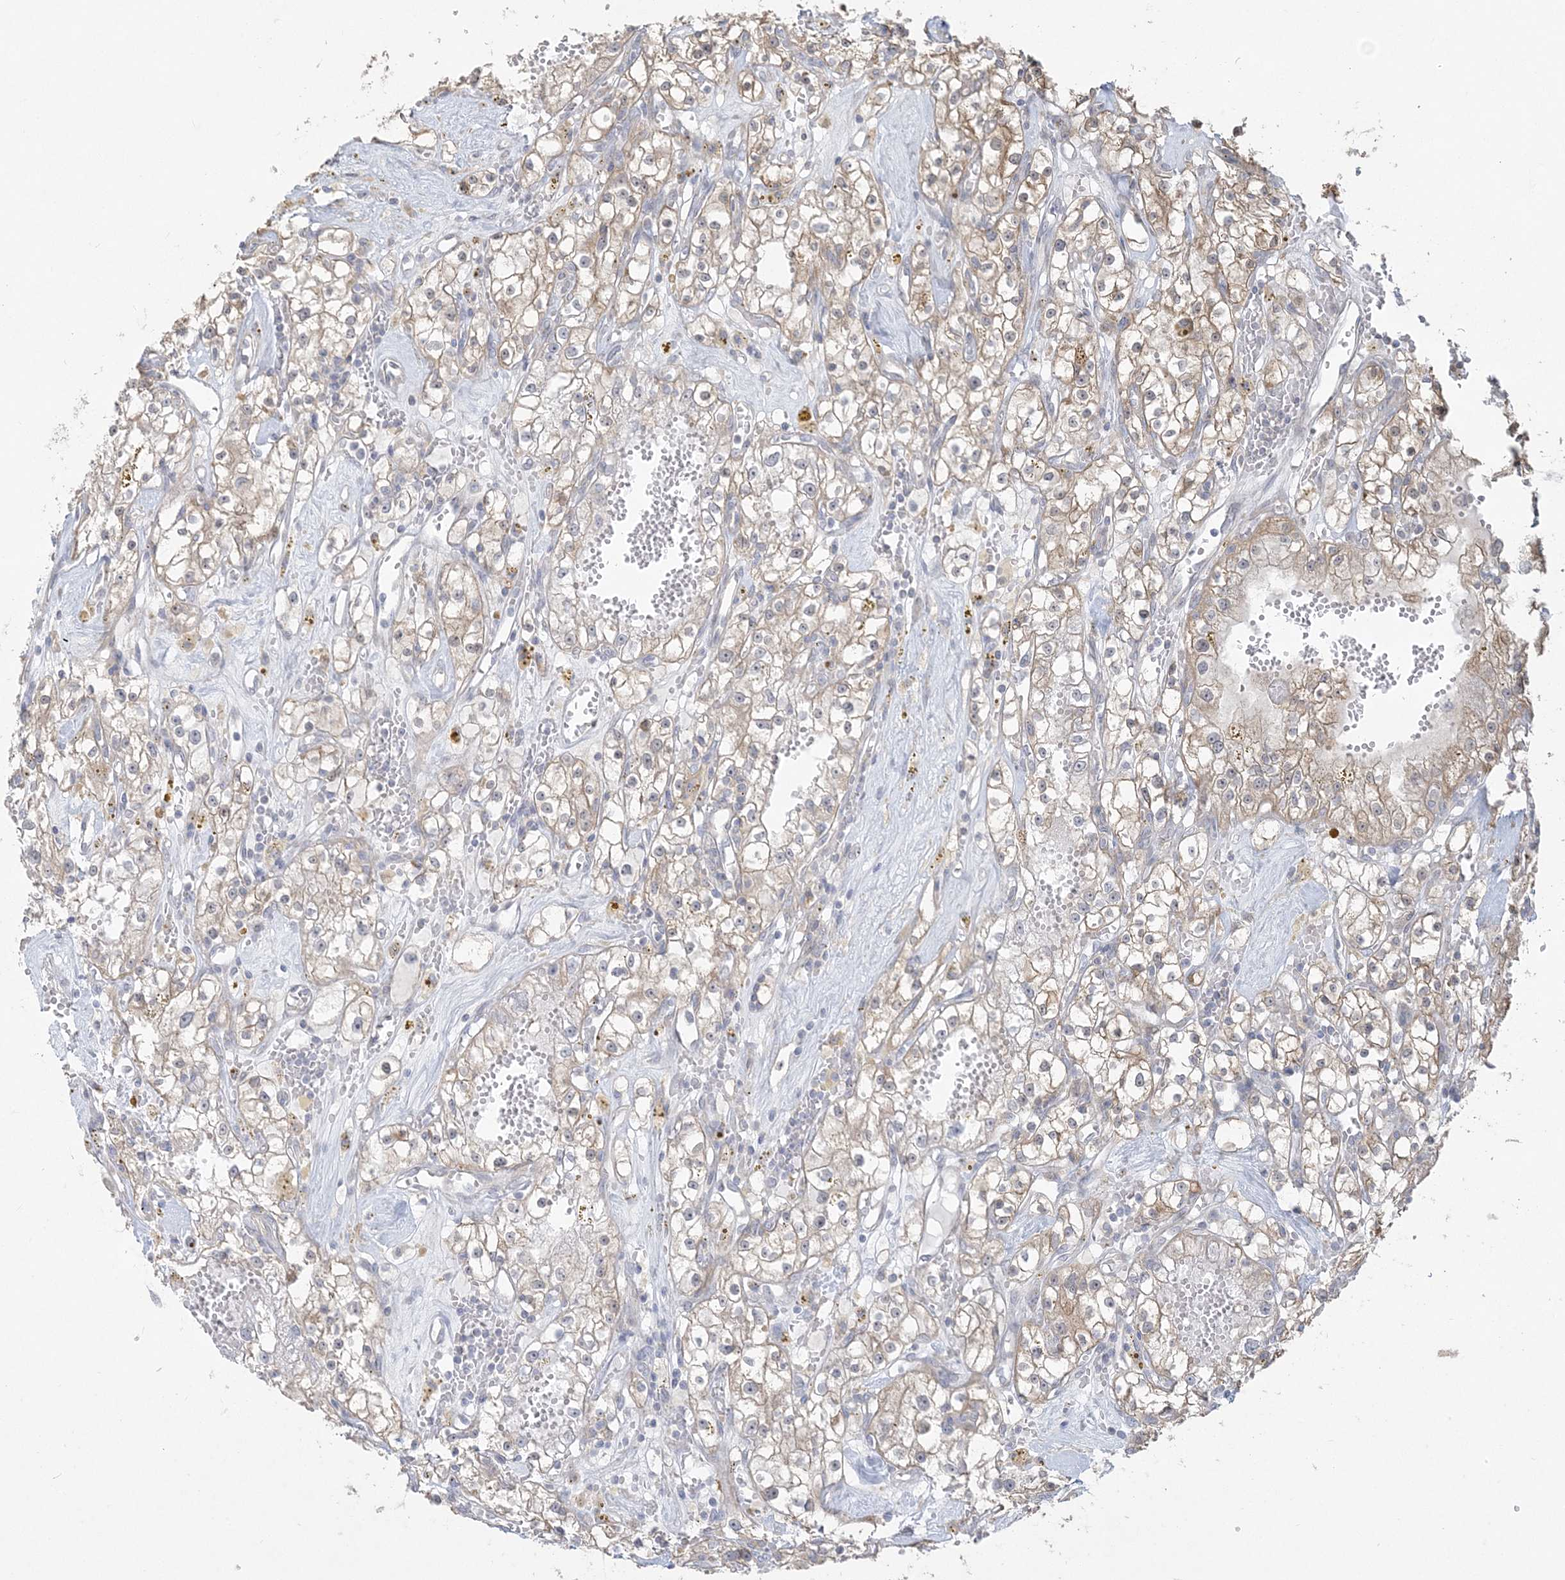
{"staining": {"intensity": "weak", "quantity": "25%-75%", "location": "cytoplasmic/membranous"}, "tissue": "renal cancer", "cell_type": "Tumor cells", "image_type": "cancer", "snomed": [{"axis": "morphology", "description": "Adenocarcinoma, NOS"}, {"axis": "topography", "description": "Kidney"}], "caption": "This is a histology image of immunohistochemistry (IHC) staining of adenocarcinoma (renal), which shows weak positivity in the cytoplasmic/membranous of tumor cells.", "gene": "ZC3H6", "patient": {"sex": "male", "age": 56}}